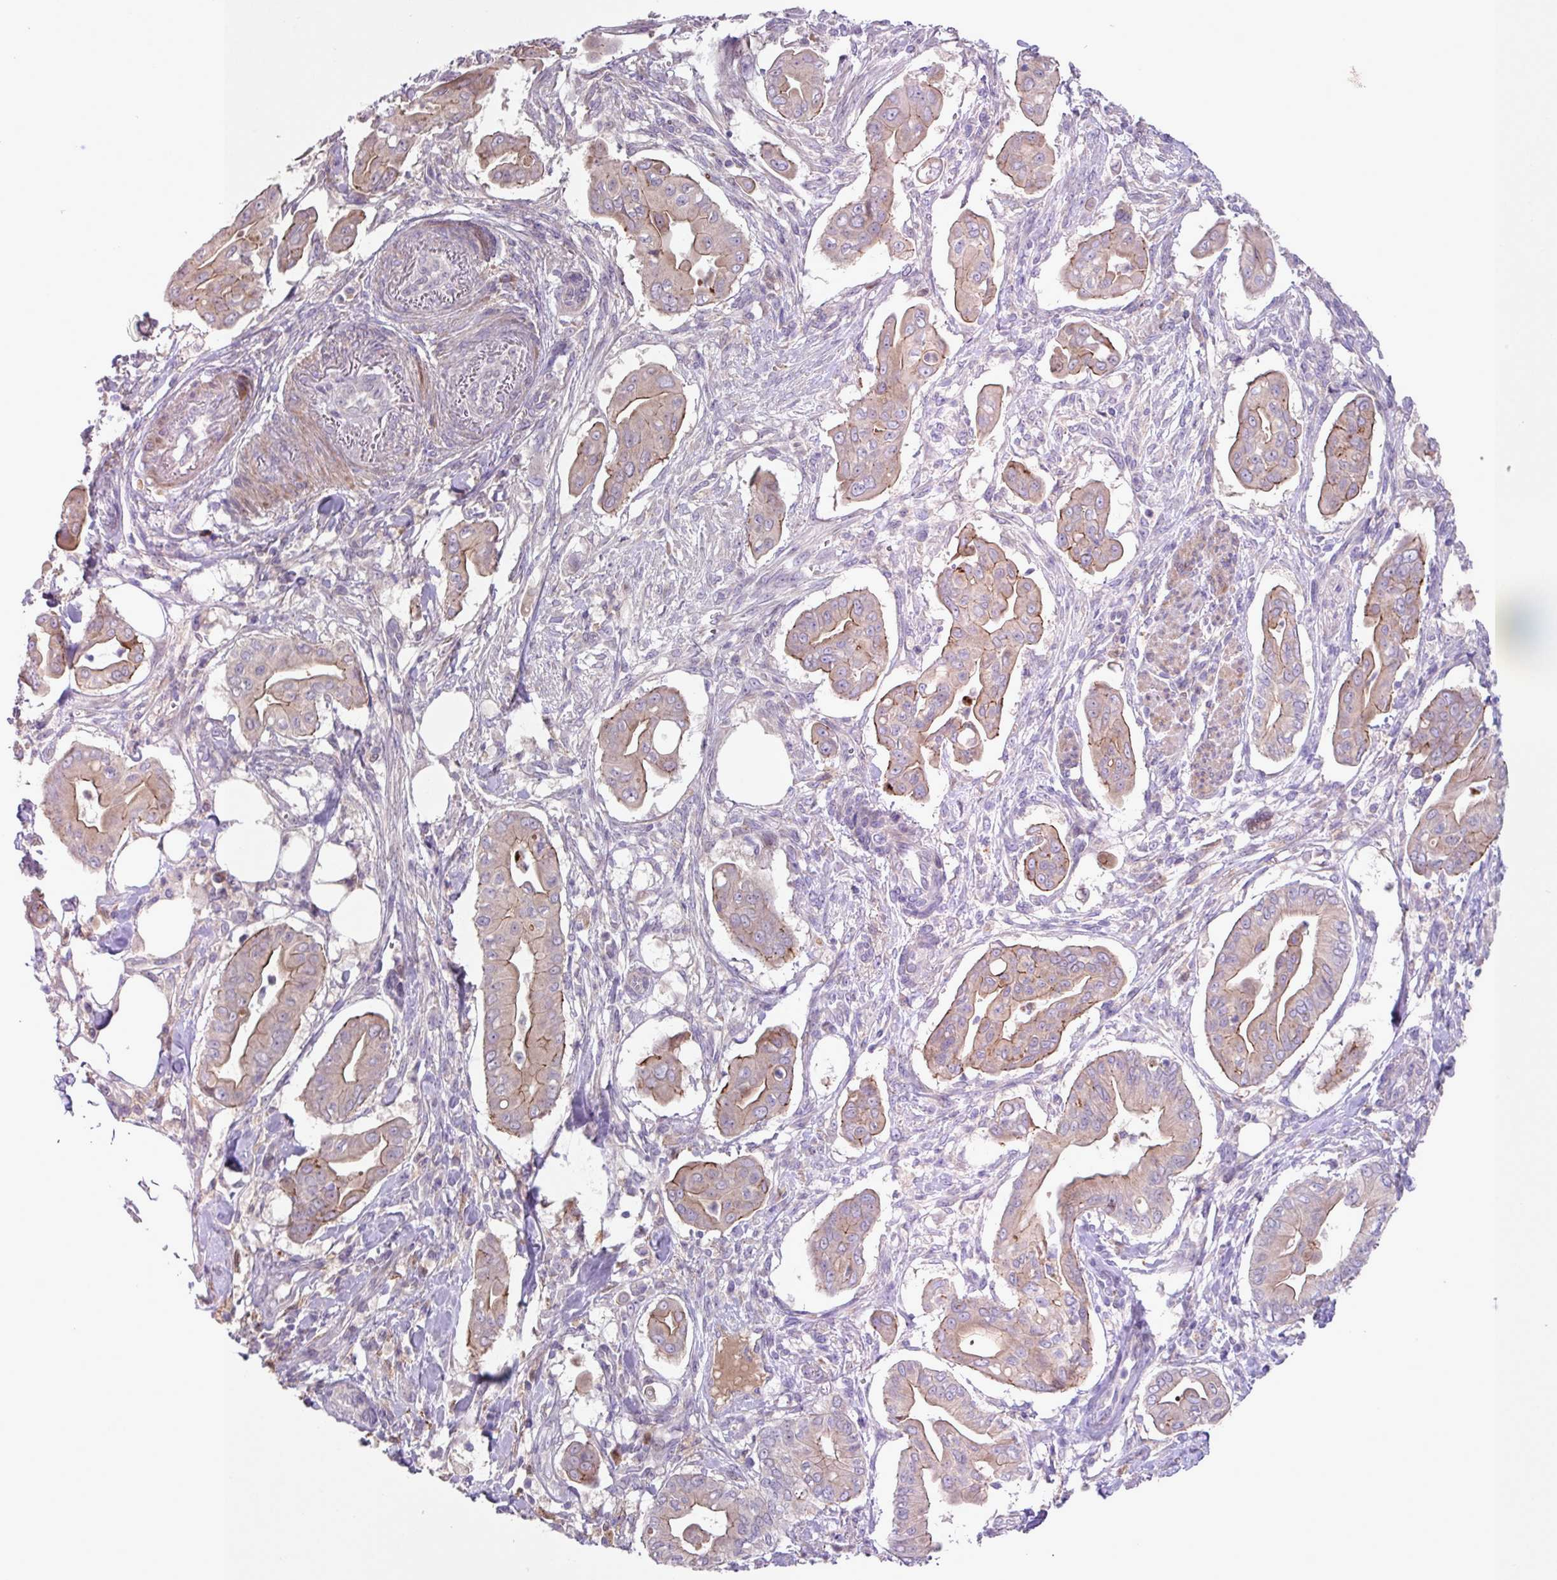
{"staining": {"intensity": "moderate", "quantity": "<25%", "location": "cytoplasmic/membranous"}, "tissue": "pancreatic cancer", "cell_type": "Tumor cells", "image_type": "cancer", "snomed": [{"axis": "morphology", "description": "Adenocarcinoma, NOS"}, {"axis": "topography", "description": "Pancreas"}], "caption": "The photomicrograph exhibits staining of pancreatic adenocarcinoma, revealing moderate cytoplasmic/membranous protein positivity (brown color) within tumor cells. The protein of interest is stained brown, and the nuclei are stained in blue (DAB IHC with brightfield microscopy, high magnification).", "gene": "IQCJ", "patient": {"sex": "male", "age": 71}}